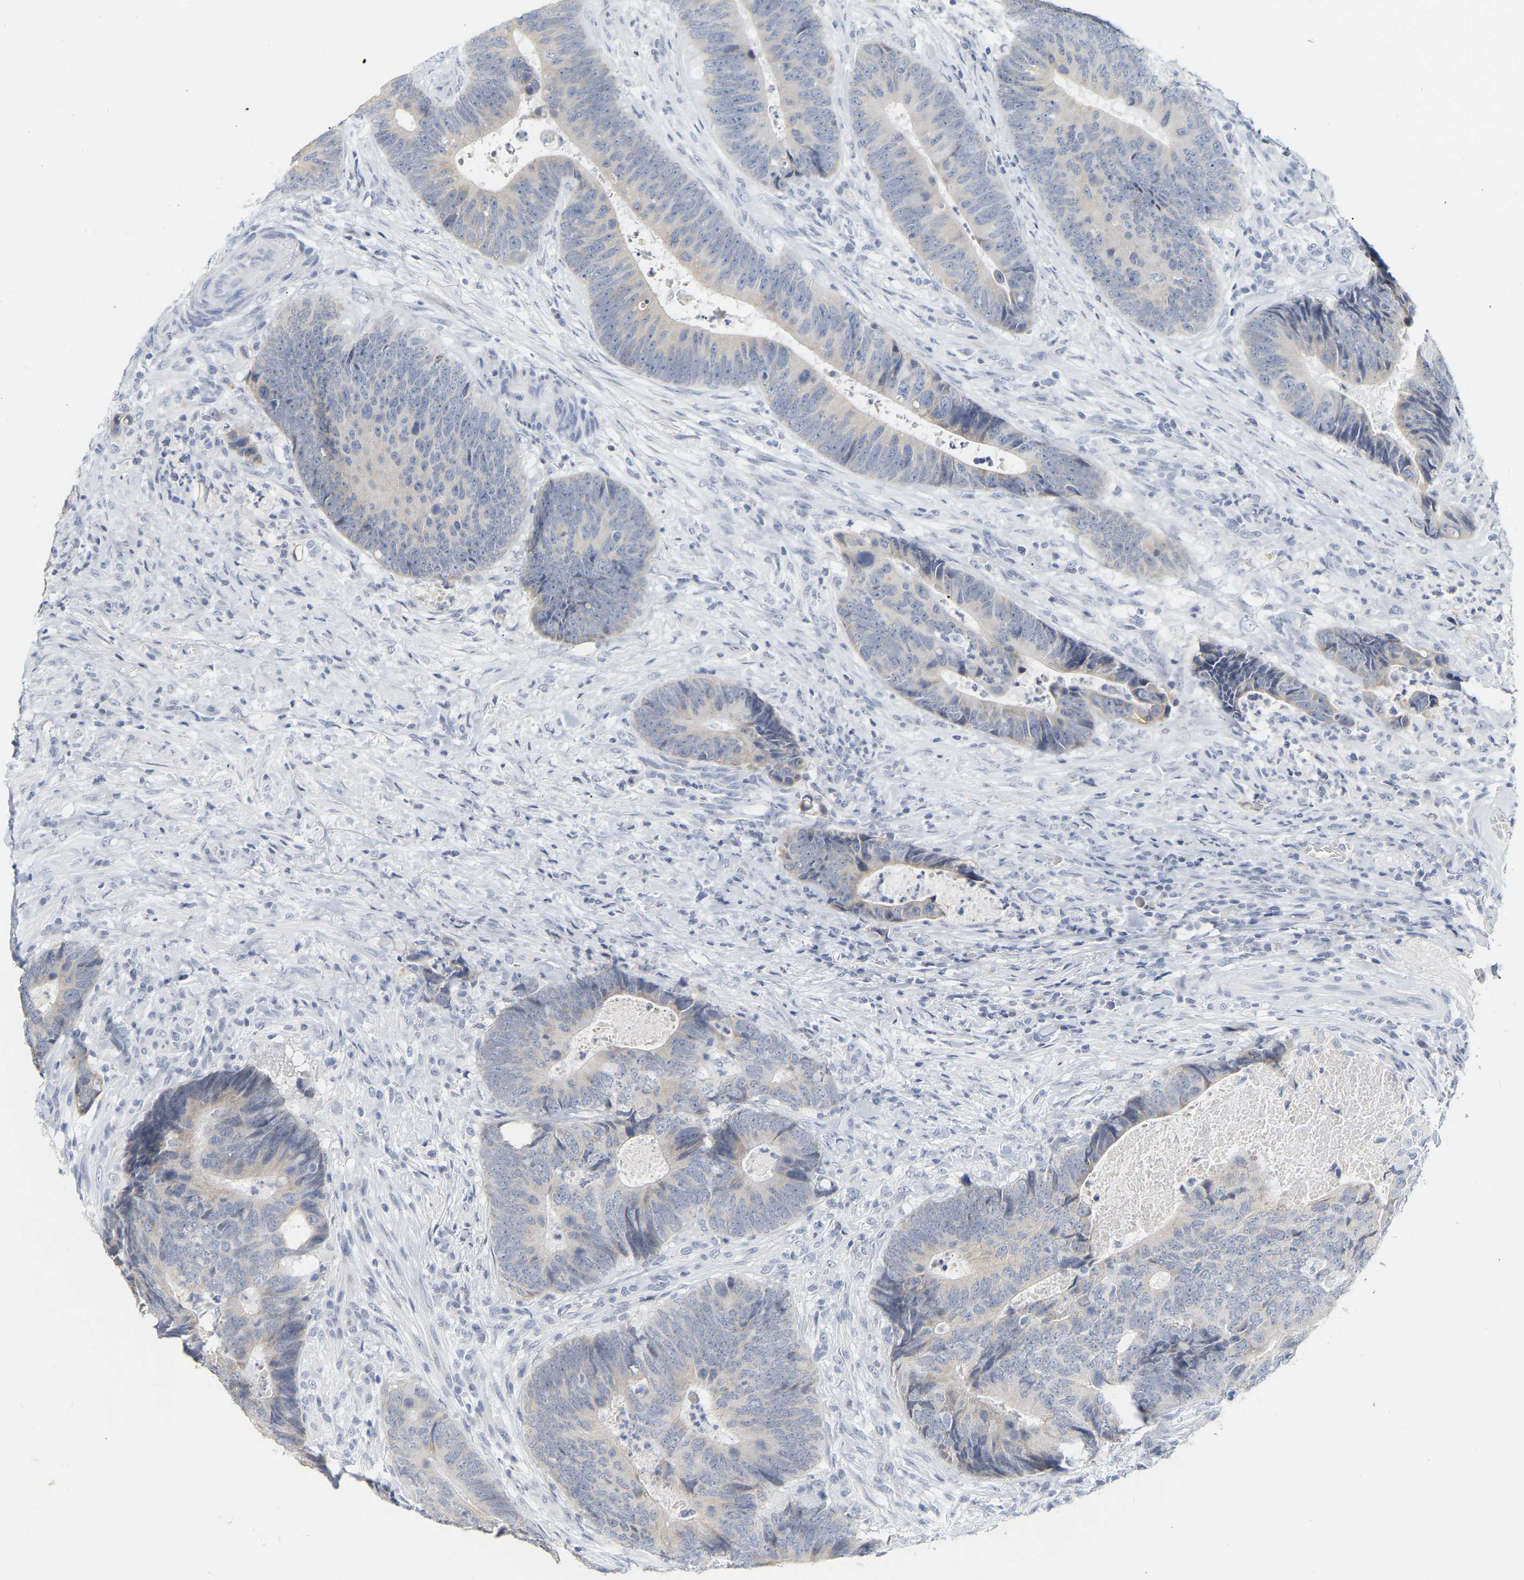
{"staining": {"intensity": "negative", "quantity": "none", "location": "none"}, "tissue": "colorectal cancer", "cell_type": "Tumor cells", "image_type": "cancer", "snomed": [{"axis": "morphology", "description": "Adenocarcinoma, NOS"}, {"axis": "topography", "description": "Colon"}], "caption": "DAB immunohistochemical staining of human colorectal adenocarcinoma shows no significant staining in tumor cells.", "gene": "KRT76", "patient": {"sex": "male", "age": 56}}